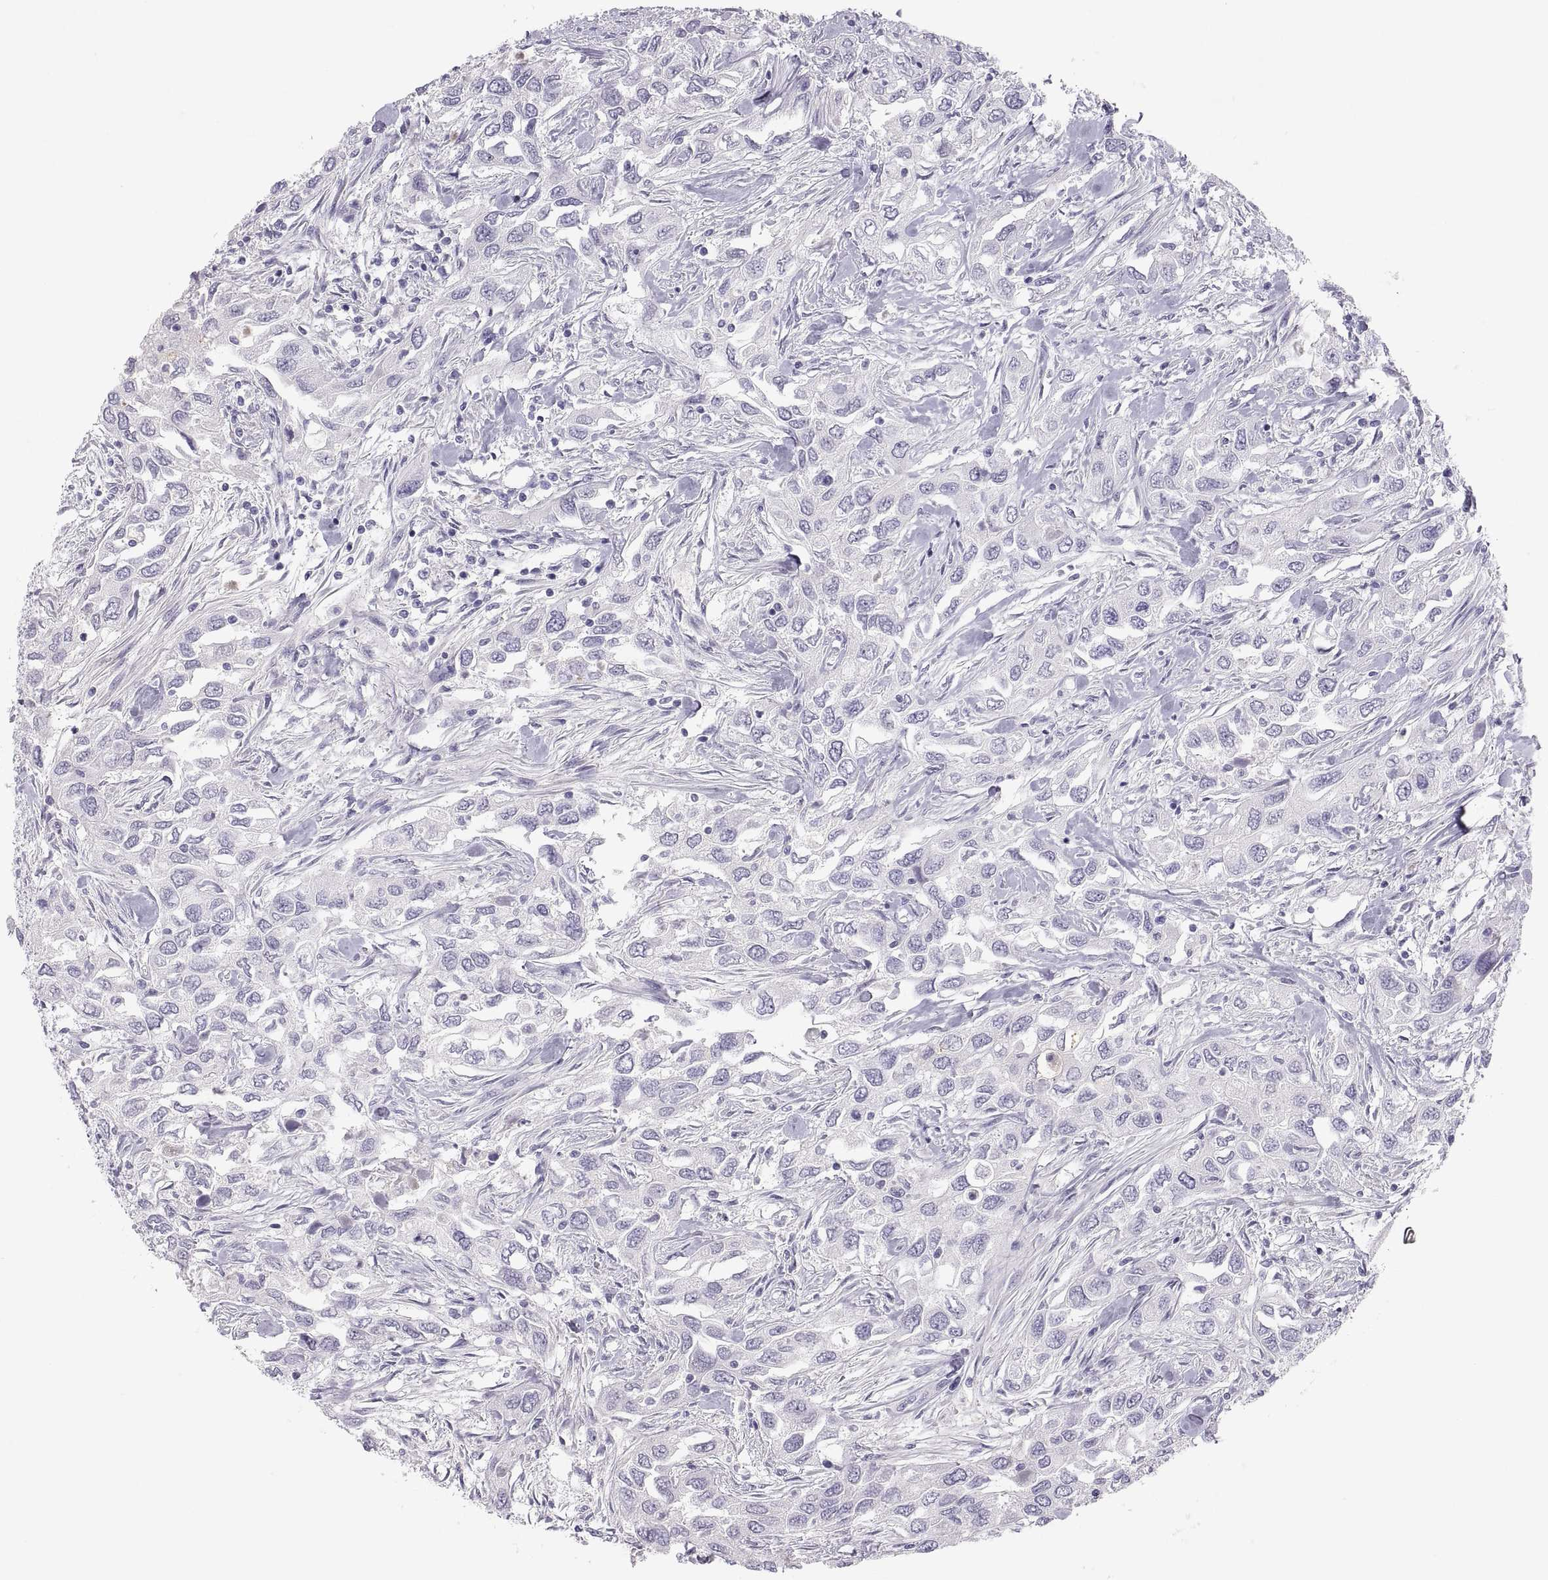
{"staining": {"intensity": "negative", "quantity": "none", "location": "none"}, "tissue": "urothelial cancer", "cell_type": "Tumor cells", "image_type": "cancer", "snomed": [{"axis": "morphology", "description": "Urothelial carcinoma, High grade"}, {"axis": "topography", "description": "Urinary bladder"}], "caption": "Urothelial cancer stained for a protein using immunohistochemistry displays no staining tumor cells.", "gene": "MAGEB2", "patient": {"sex": "male", "age": 76}}